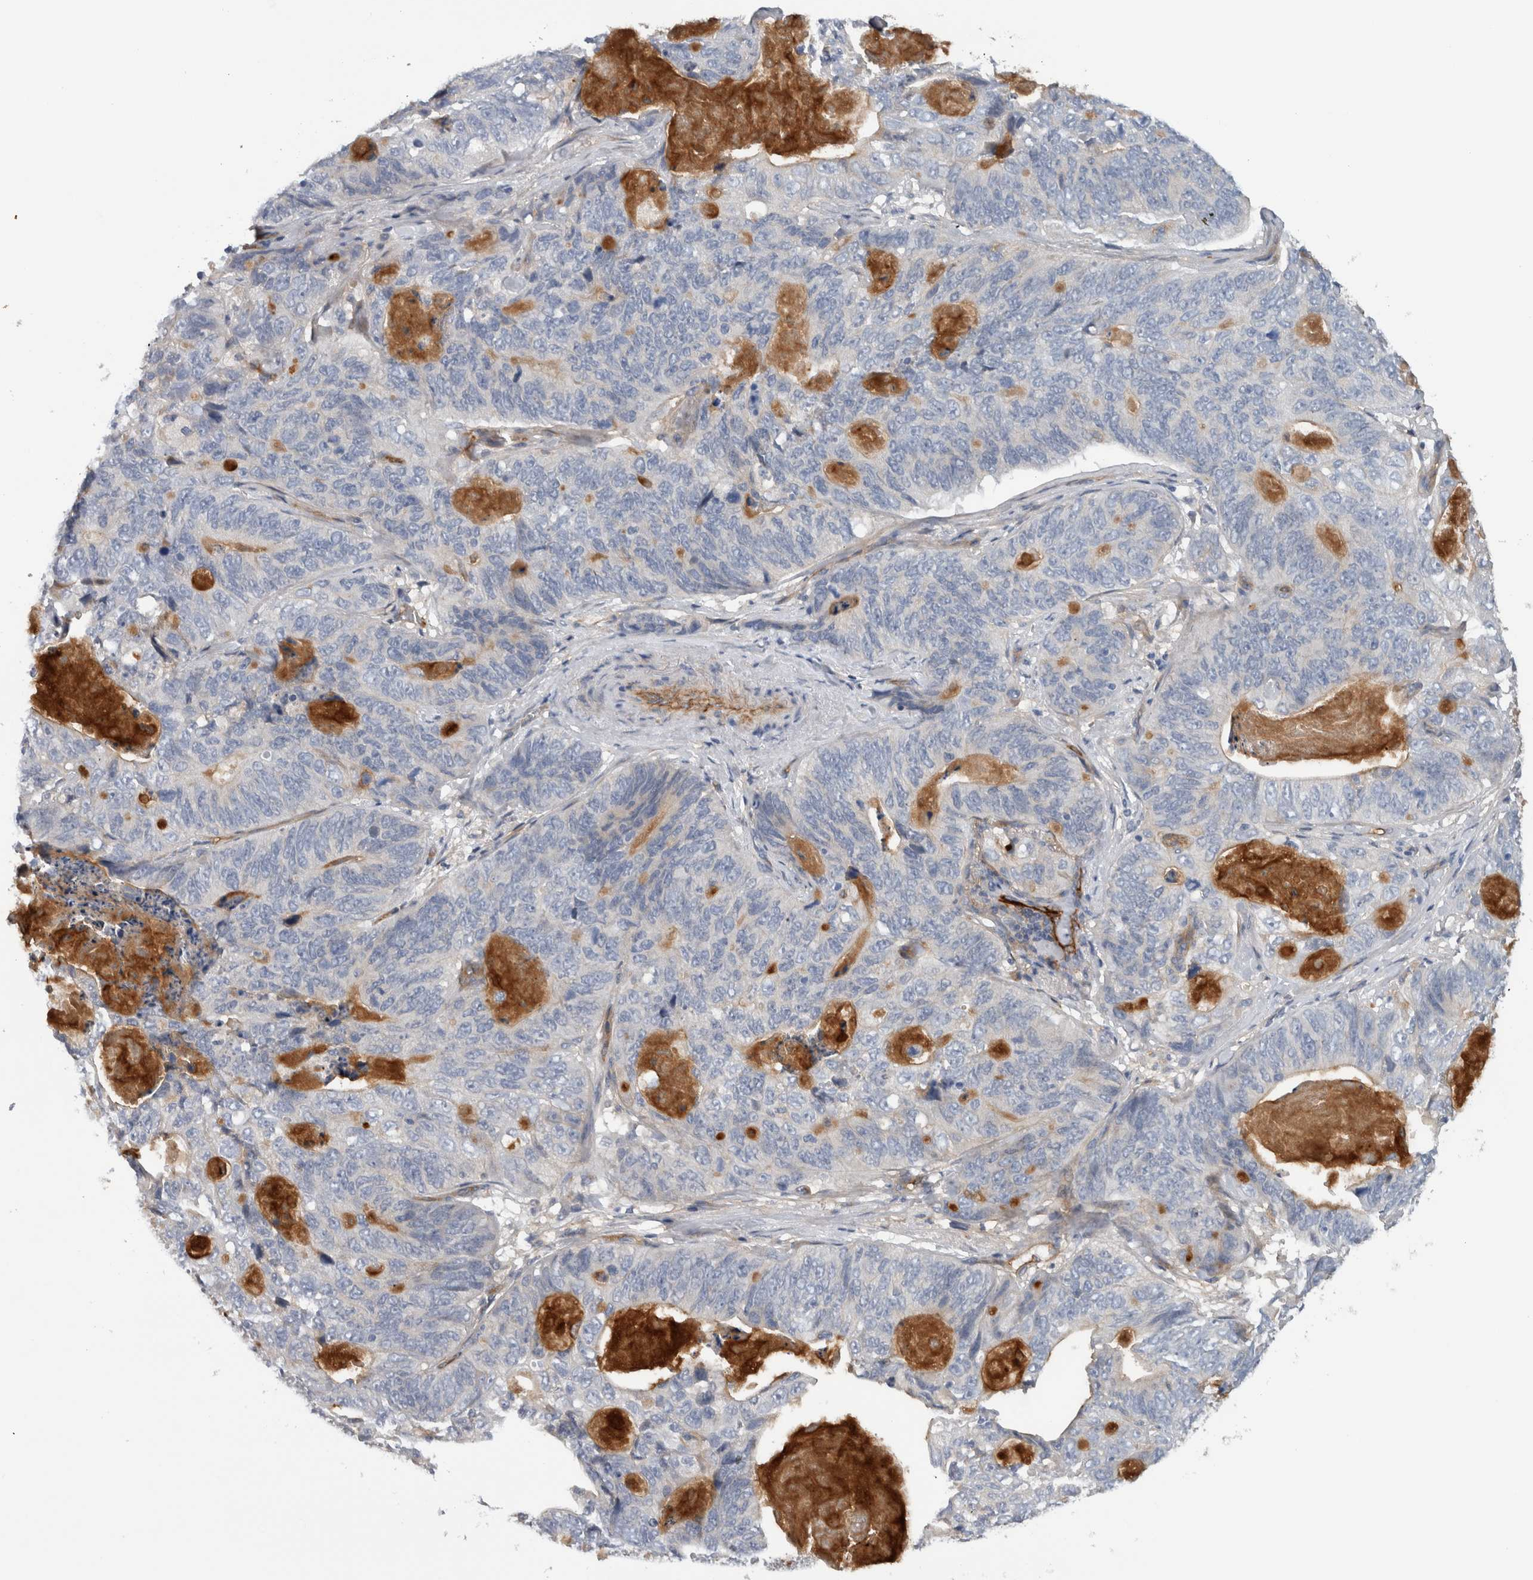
{"staining": {"intensity": "negative", "quantity": "none", "location": "none"}, "tissue": "stomach cancer", "cell_type": "Tumor cells", "image_type": "cancer", "snomed": [{"axis": "morphology", "description": "Normal tissue, NOS"}, {"axis": "morphology", "description": "Adenocarcinoma, NOS"}, {"axis": "topography", "description": "Stomach"}], "caption": "This is a photomicrograph of immunohistochemistry staining of stomach cancer, which shows no expression in tumor cells.", "gene": "CD59", "patient": {"sex": "female", "age": 89}}